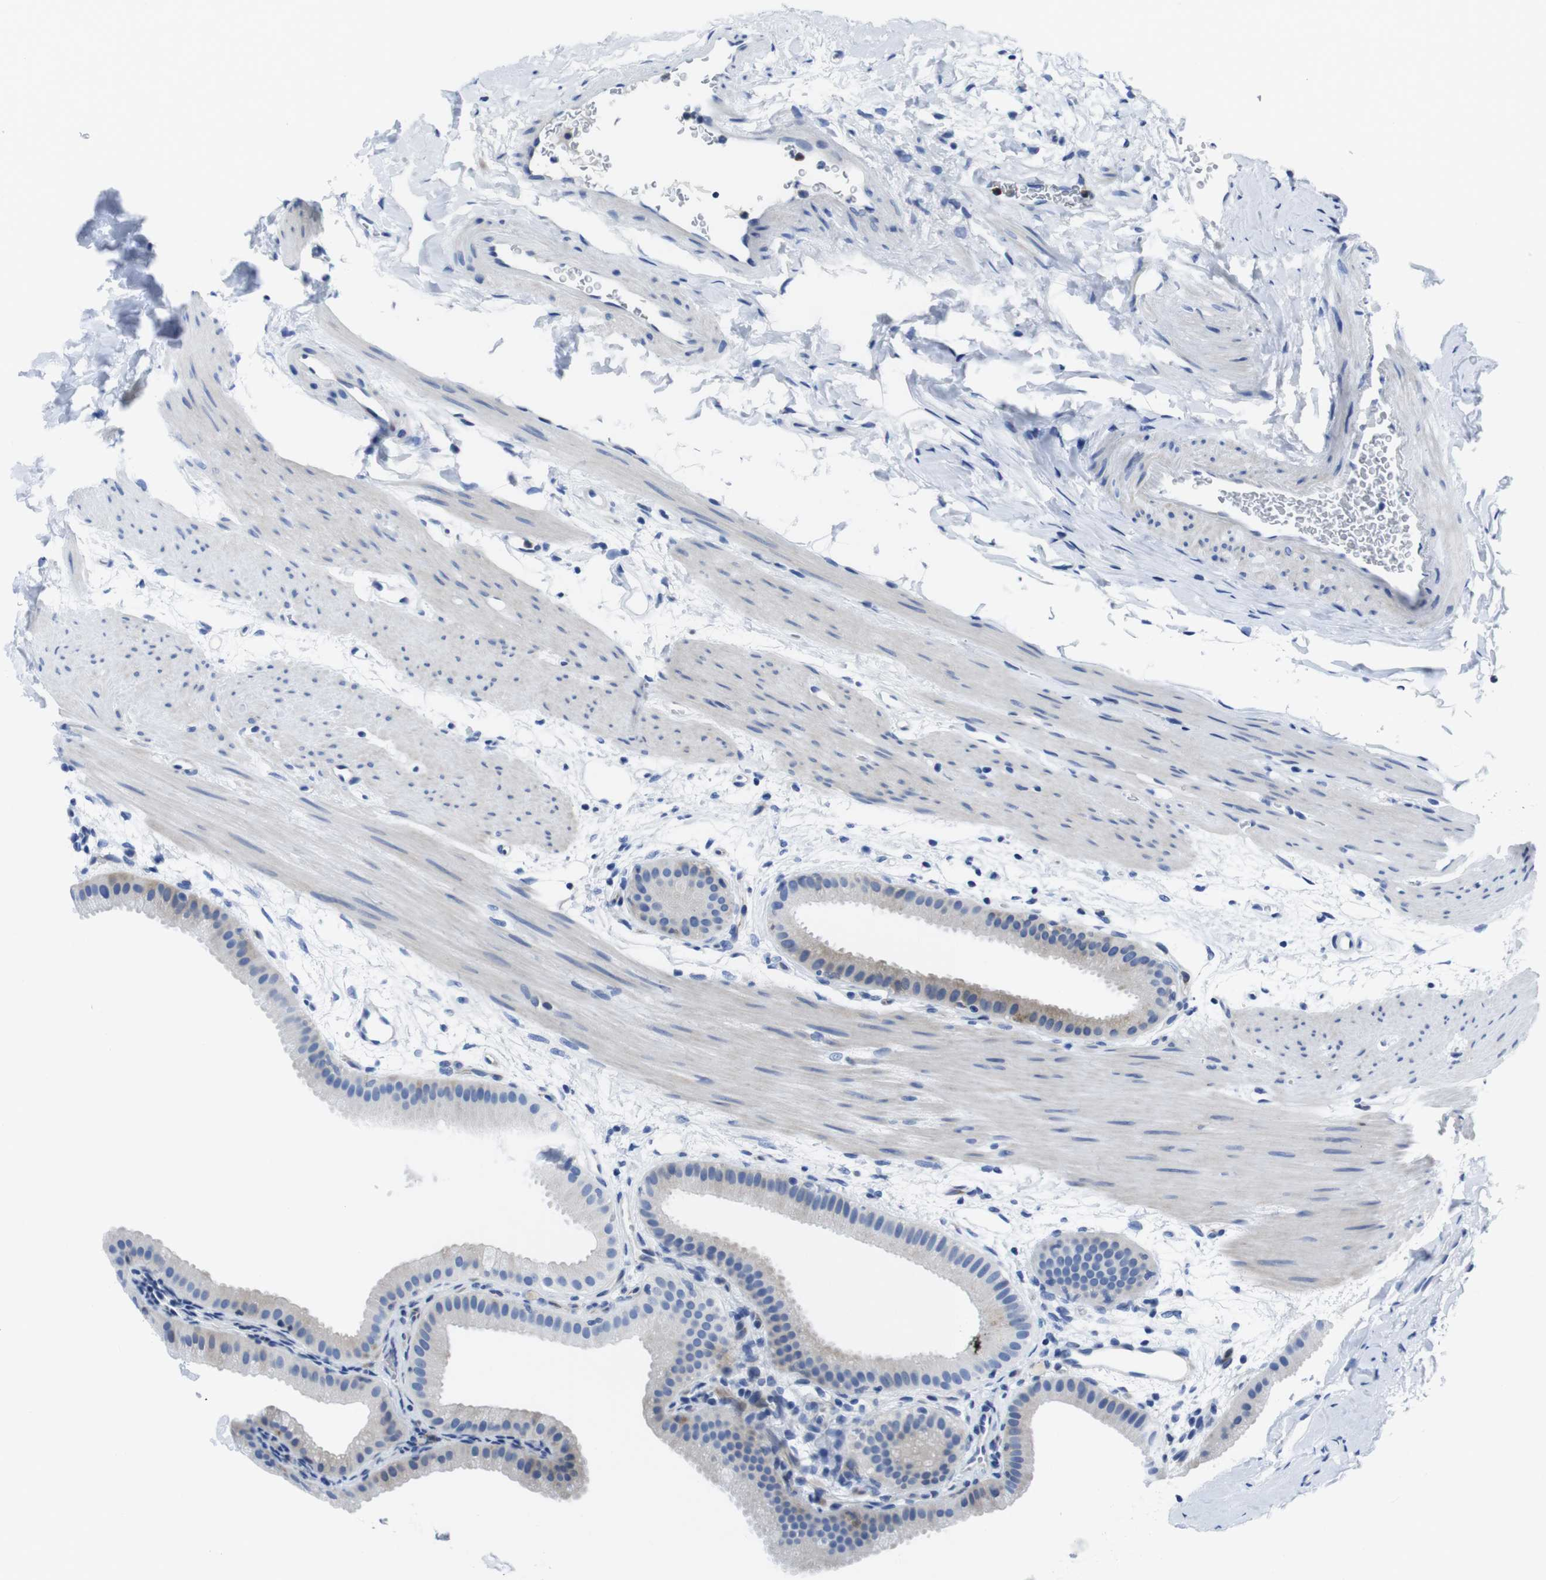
{"staining": {"intensity": "negative", "quantity": "none", "location": "none"}, "tissue": "gallbladder", "cell_type": "Glandular cells", "image_type": "normal", "snomed": [{"axis": "morphology", "description": "Normal tissue, NOS"}, {"axis": "topography", "description": "Gallbladder"}], "caption": "Protein analysis of unremarkable gallbladder demonstrates no significant positivity in glandular cells. Brightfield microscopy of immunohistochemistry stained with DAB (brown) and hematoxylin (blue), captured at high magnification.", "gene": "EIF4A1", "patient": {"sex": "female", "age": 64}}